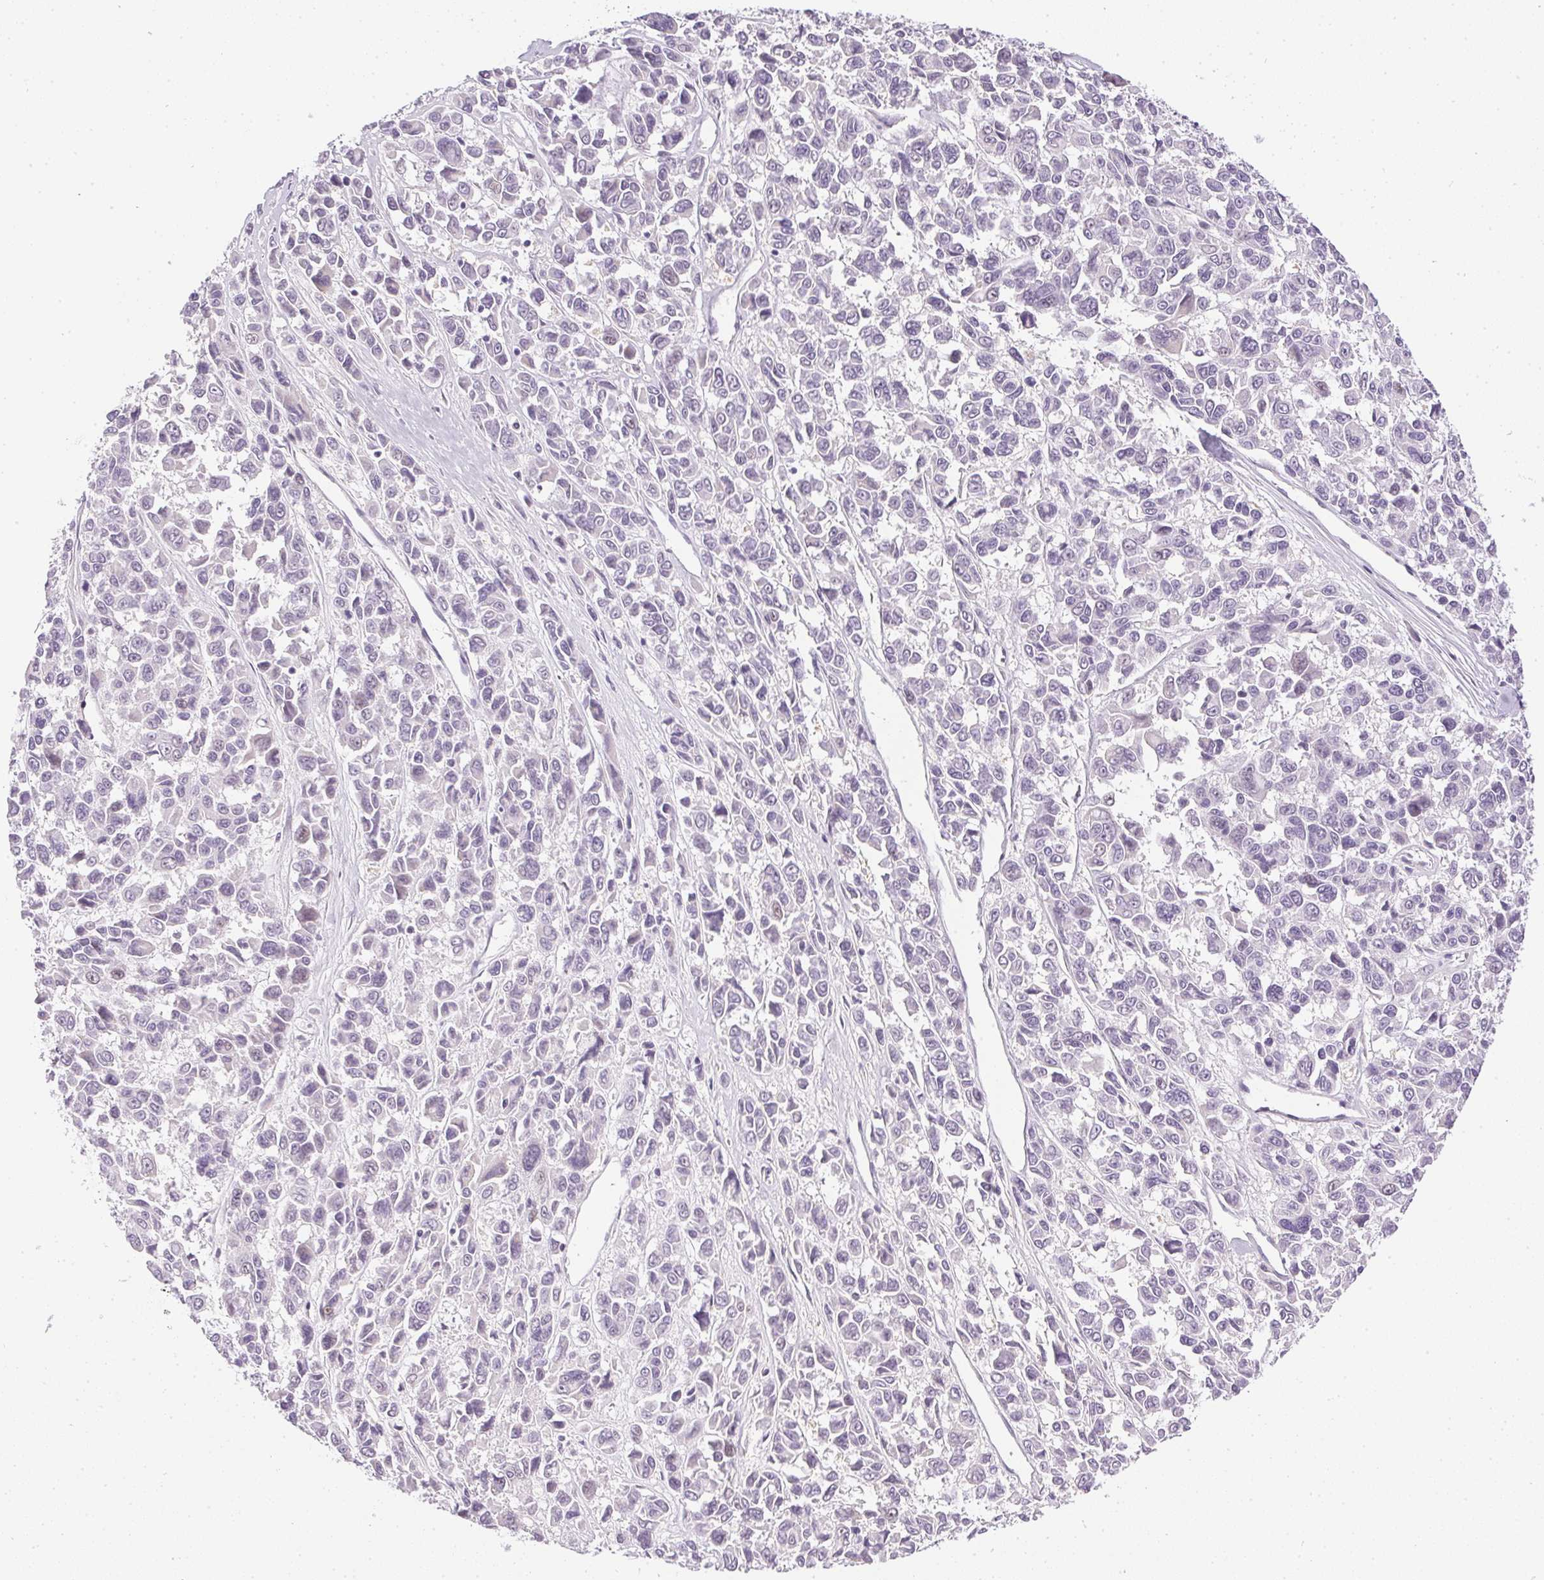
{"staining": {"intensity": "negative", "quantity": "none", "location": "none"}, "tissue": "melanoma", "cell_type": "Tumor cells", "image_type": "cancer", "snomed": [{"axis": "morphology", "description": "Malignant melanoma, NOS"}, {"axis": "topography", "description": "Skin"}], "caption": "There is no significant expression in tumor cells of malignant melanoma.", "gene": "GSDMC", "patient": {"sex": "female", "age": 66}}